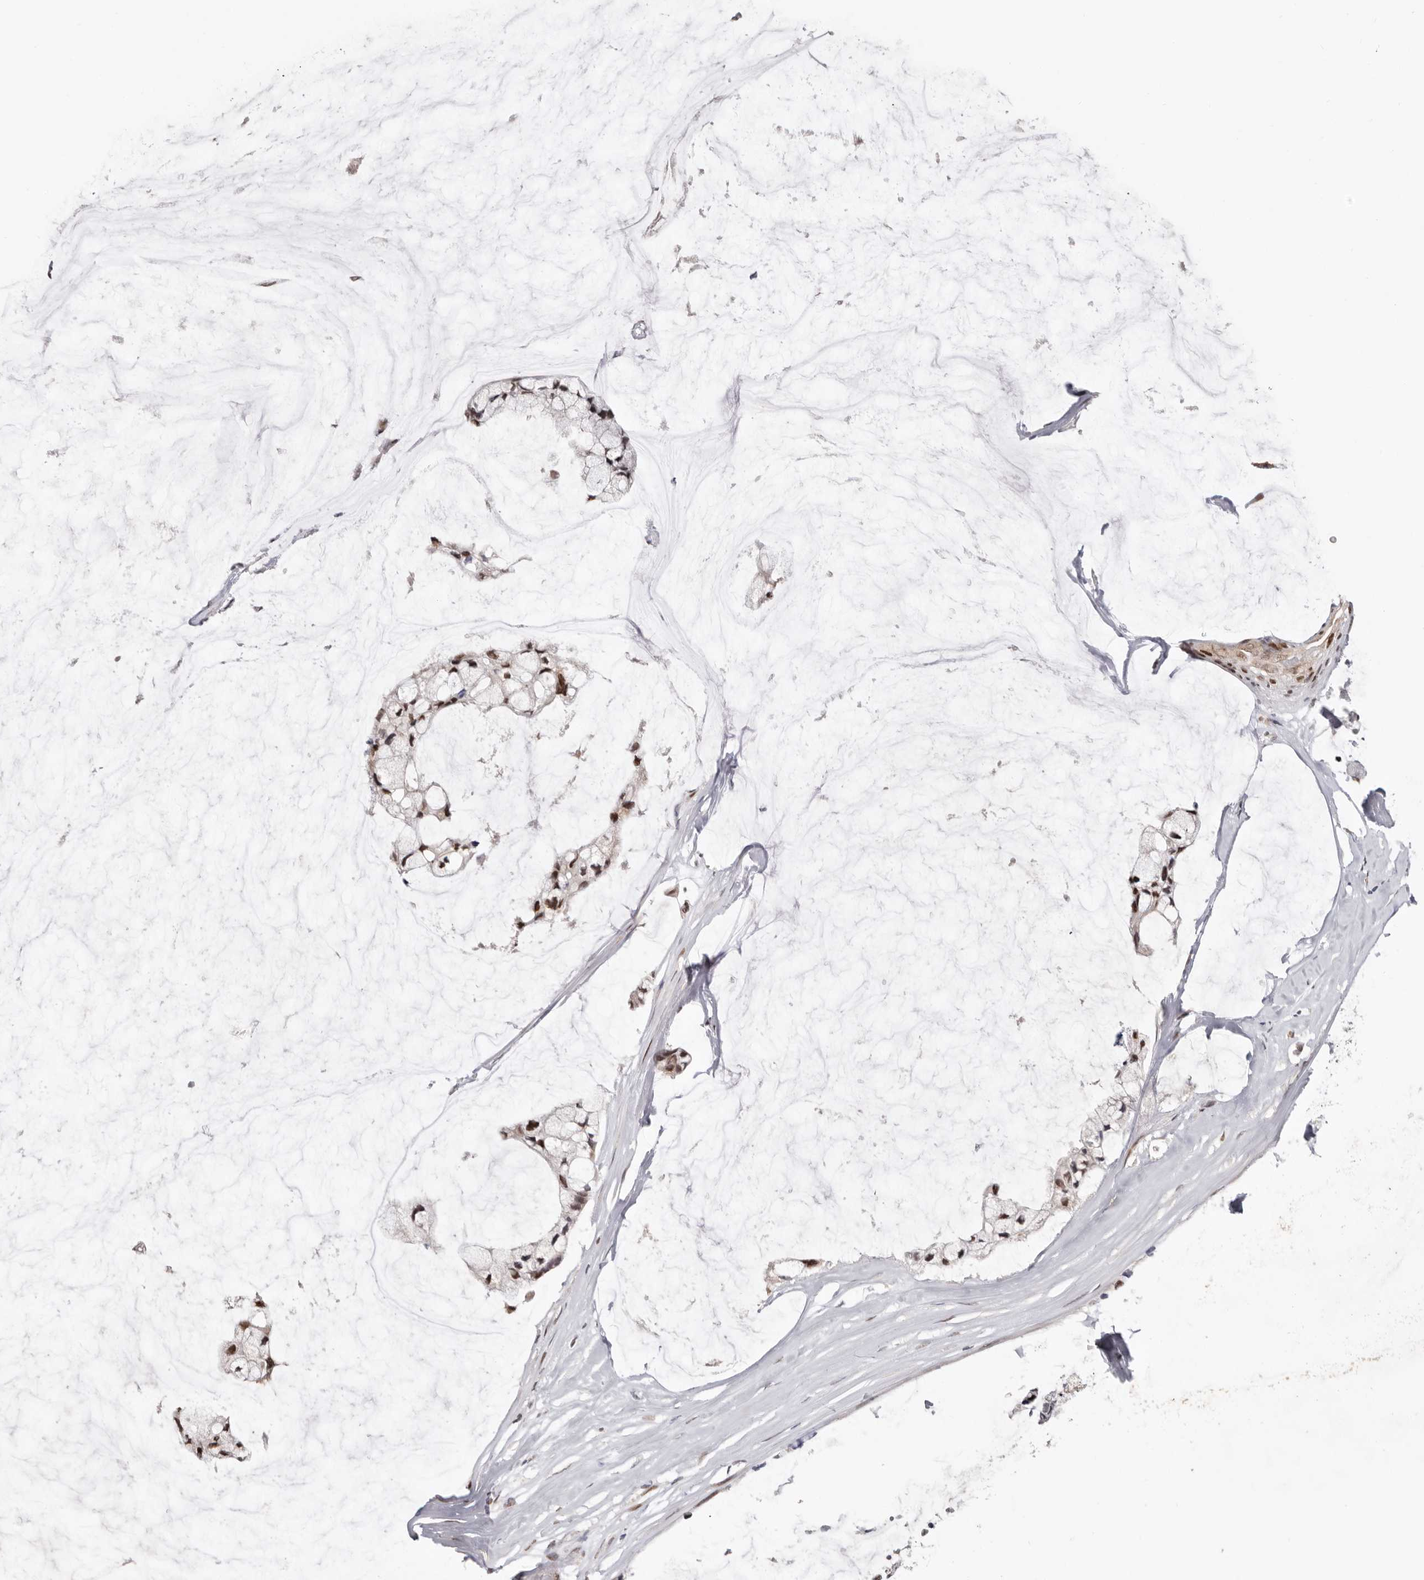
{"staining": {"intensity": "moderate", "quantity": ">75%", "location": "nuclear"}, "tissue": "ovarian cancer", "cell_type": "Tumor cells", "image_type": "cancer", "snomed": [{"axis": "morphology", "description": "Cystadenocarcinoma, mucinous, NOS"}, {"axis": "topography", "description": "Ovary"}], "caption": "Moderate nuclear protein expression is present in about >75% of tumor cells in ovarian mucinous cystadenocarcinoma.", "gene": "SMAD7", "patient": {"sex": "female", "age": 39}}